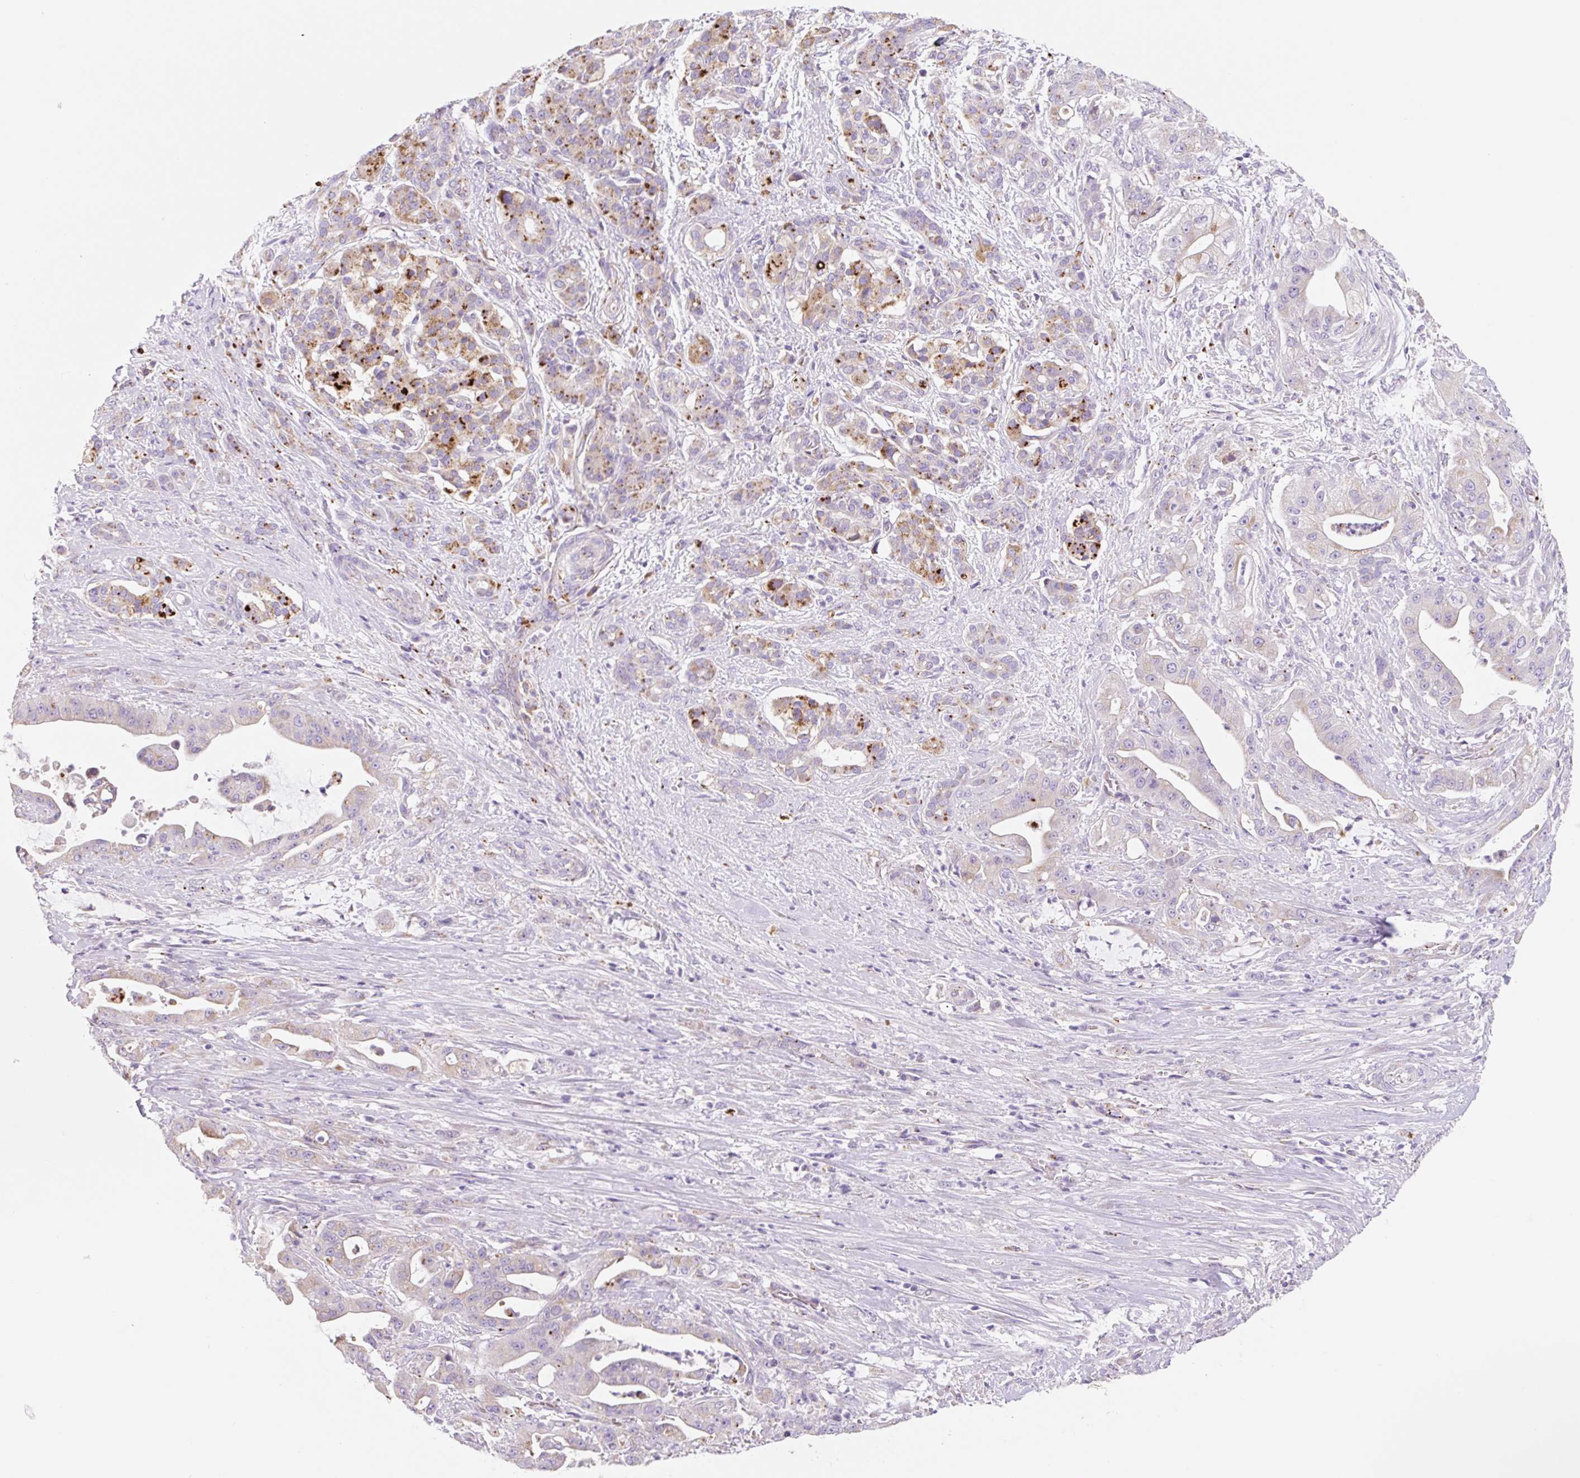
{"staining": {"intensity": "negative", "quantity": "none", "location": "none"}, "tissue": "pancreatic cancer", "cell_type": "Tumor cells", "image_type": "cancer", "snomed": [{"axis": "morphology", "description": "Adenocarcinoma, NOS"}, {"axis": "topography", "description": "Pancreas"}], "caption": "The micrograph displays no significant staining in tumor cells of pancreatic cancer. Nuclei are stained in blue.", "gene": "CLEC3A", "patient": {"sex": "male", "age": 57}}